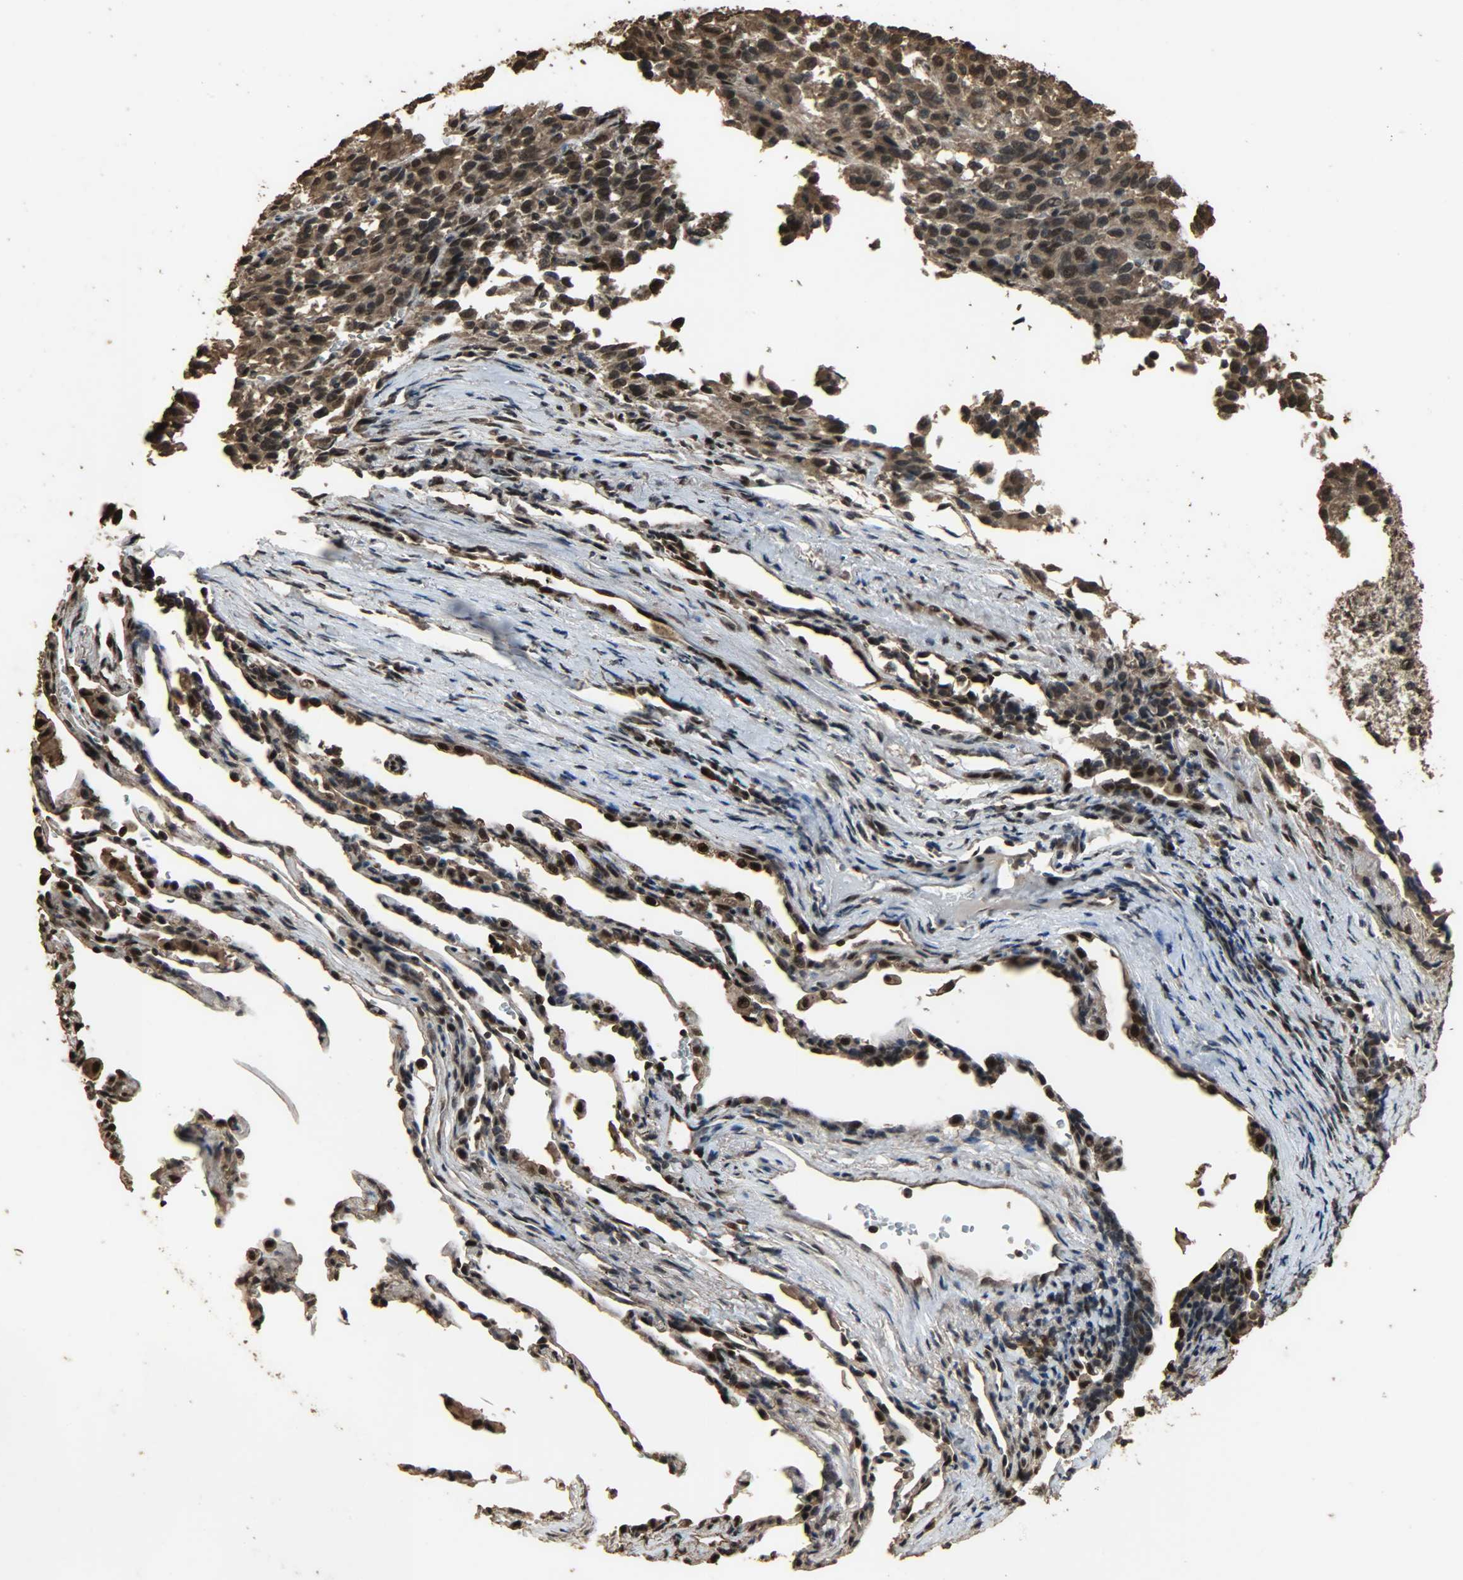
{"staining": {"intensity": "strong", "quantity": ">75%", "location": "cytoplasmic/membranous,nuclear"}, "tissue": "melanoma", "cell_type": "Tumor cells", "image_type": "cancer", "snomed": [{"axis": "morphology", "description": "Malignant melanoma, Metastatic site"}, {"axis": "topography", "description": "Lung"}], "caption": "Malignant melanoma (metastatic site) stained with immunohistochemistry (IHC) exhibits strong cytoplasmic/membranous and nuclear staining in about >75% of tumor cells. (Stains: DAB in brown, nuclei in blue, Microscopy: brightfield microscopy at high magnification).", "gene": "CCNT2", "patient": {"sex": "male", "age": 64}}